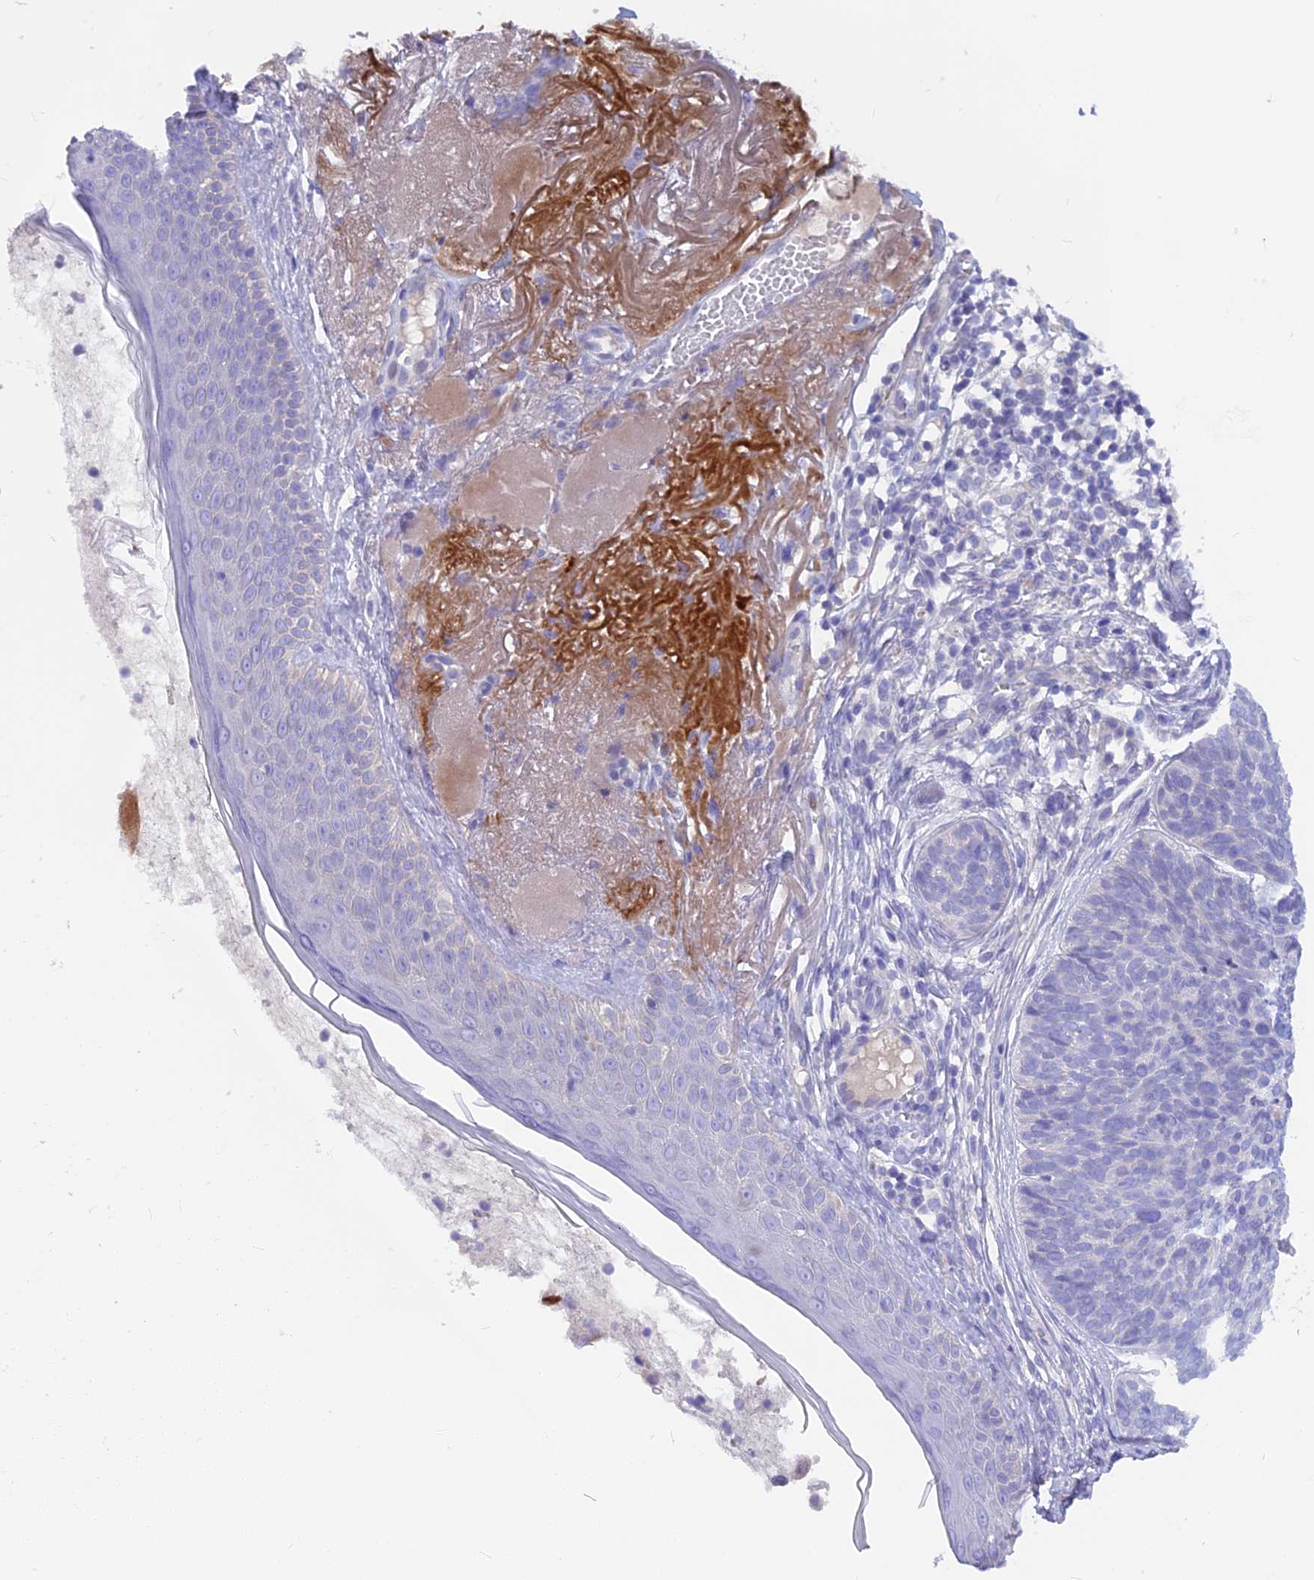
{"staining": {"intensity": "negative", "quantity": "none", "location": "none"}, "tissue": "skin cancer", "cell_type": "Tumor cells", "image_type": "cancer", "snomed": [{"axis": "morphology", "description": "Normal tissue, NOS"}, {"axis": "morphology", "description": "Basal cell carcinoma"}, {"axis": "topography", "description": "Skin"}], "caption": "Tumor cells show no significant staining in skin basal cell carcinoma. (Immunohistochemistry, brightfield microscopy, high magnification).", "gene": "PZP", "patient": {"sex": "male", "age": 66}}